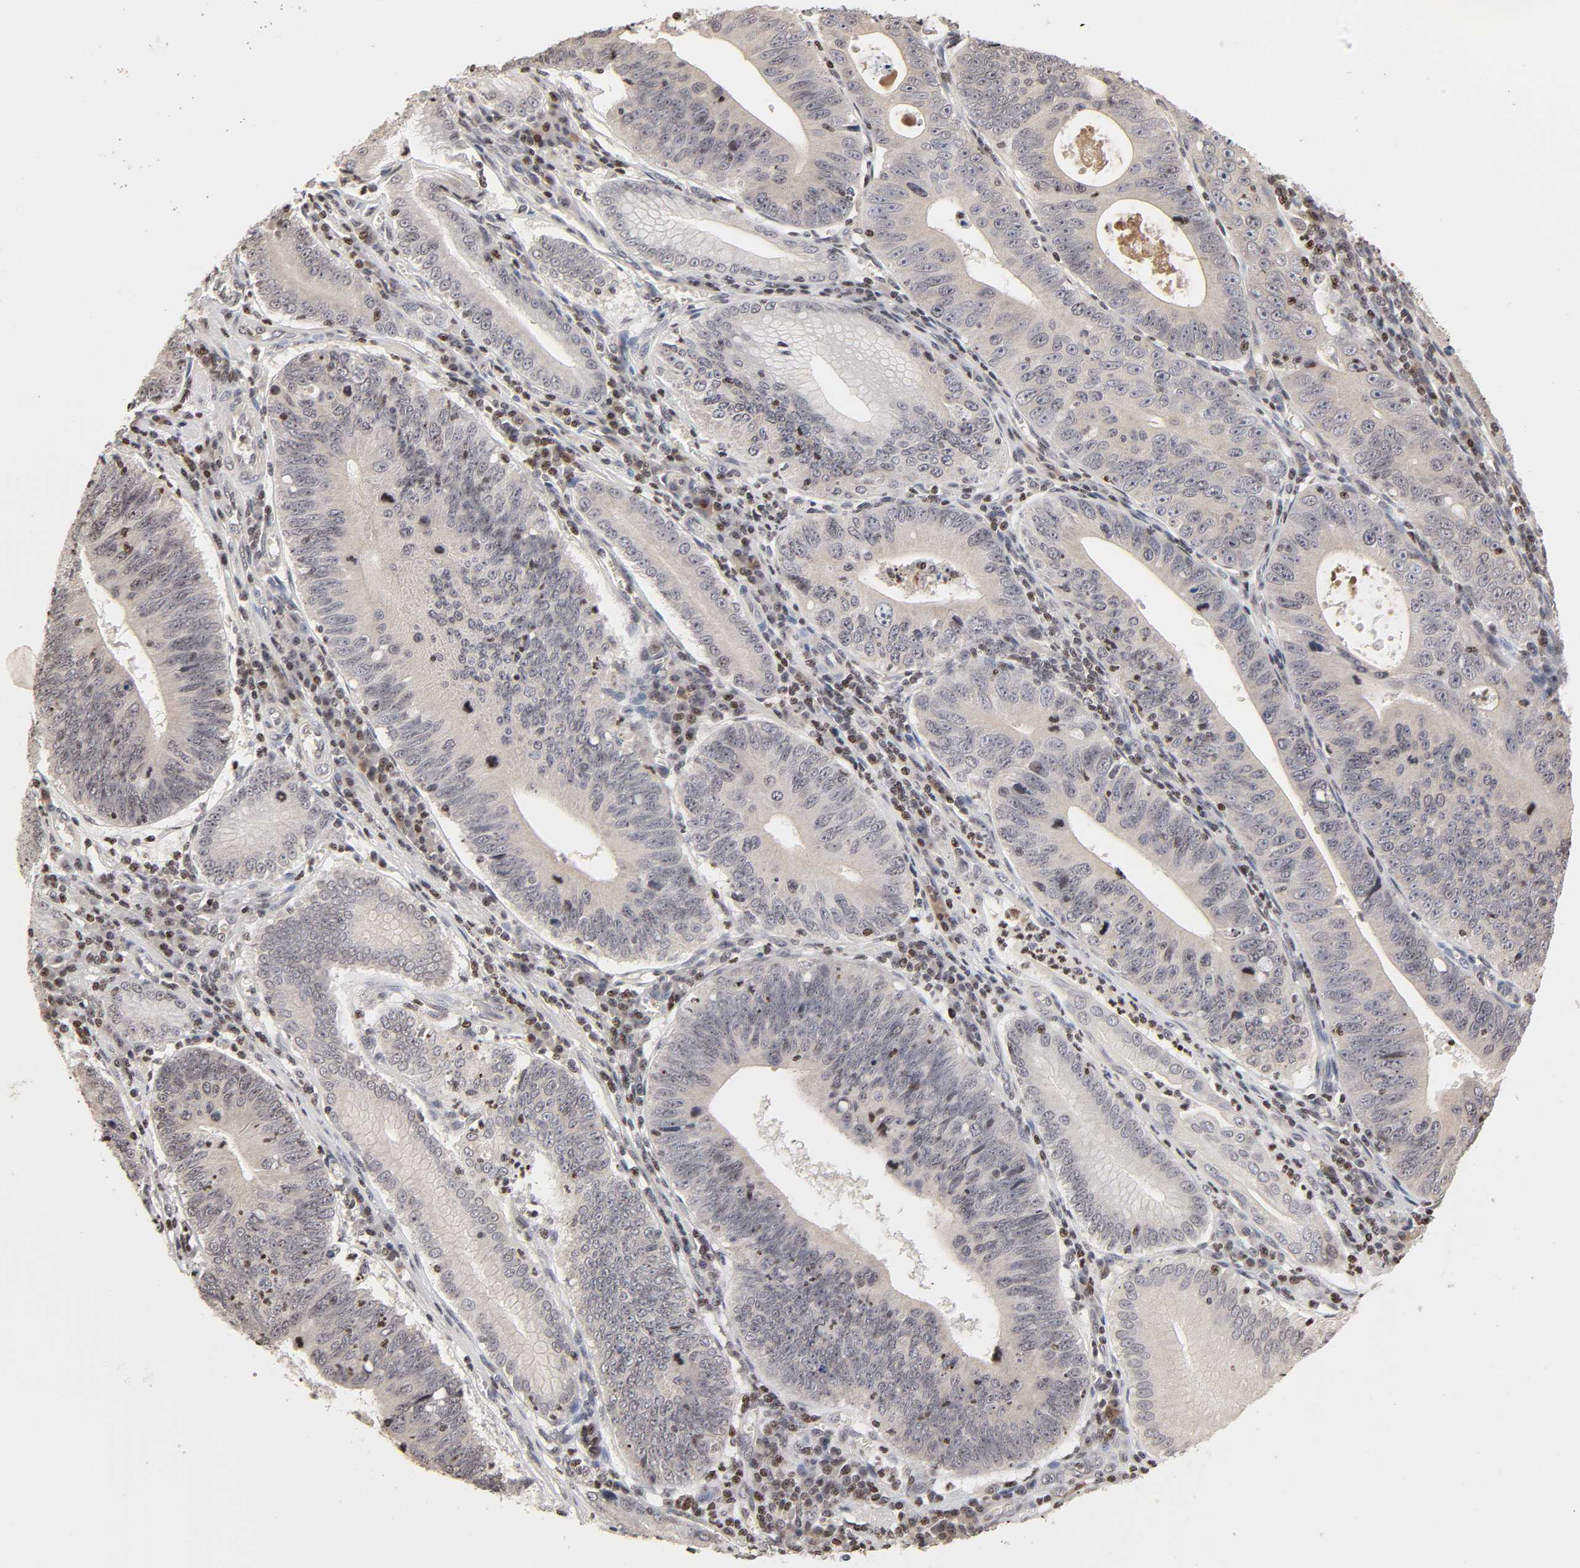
{"staining": {"intensity": "negative", "quantity": "none", "location": "none"}, "tissue": "stomach cancer", "cell_type": "Tumor cells", "image_type": "cancer", "snomed": [{"axis": "morphology", "description": "Adenocarcinoma, NOS"}, {"axis": "topography", "description": "Stomach"}], "caption": "The micrograph displays no staining of tumor cells in adenocarcinoma (stomach).", "gene": "ZNF473", "patient": {"sex": "male", "age": 59}}